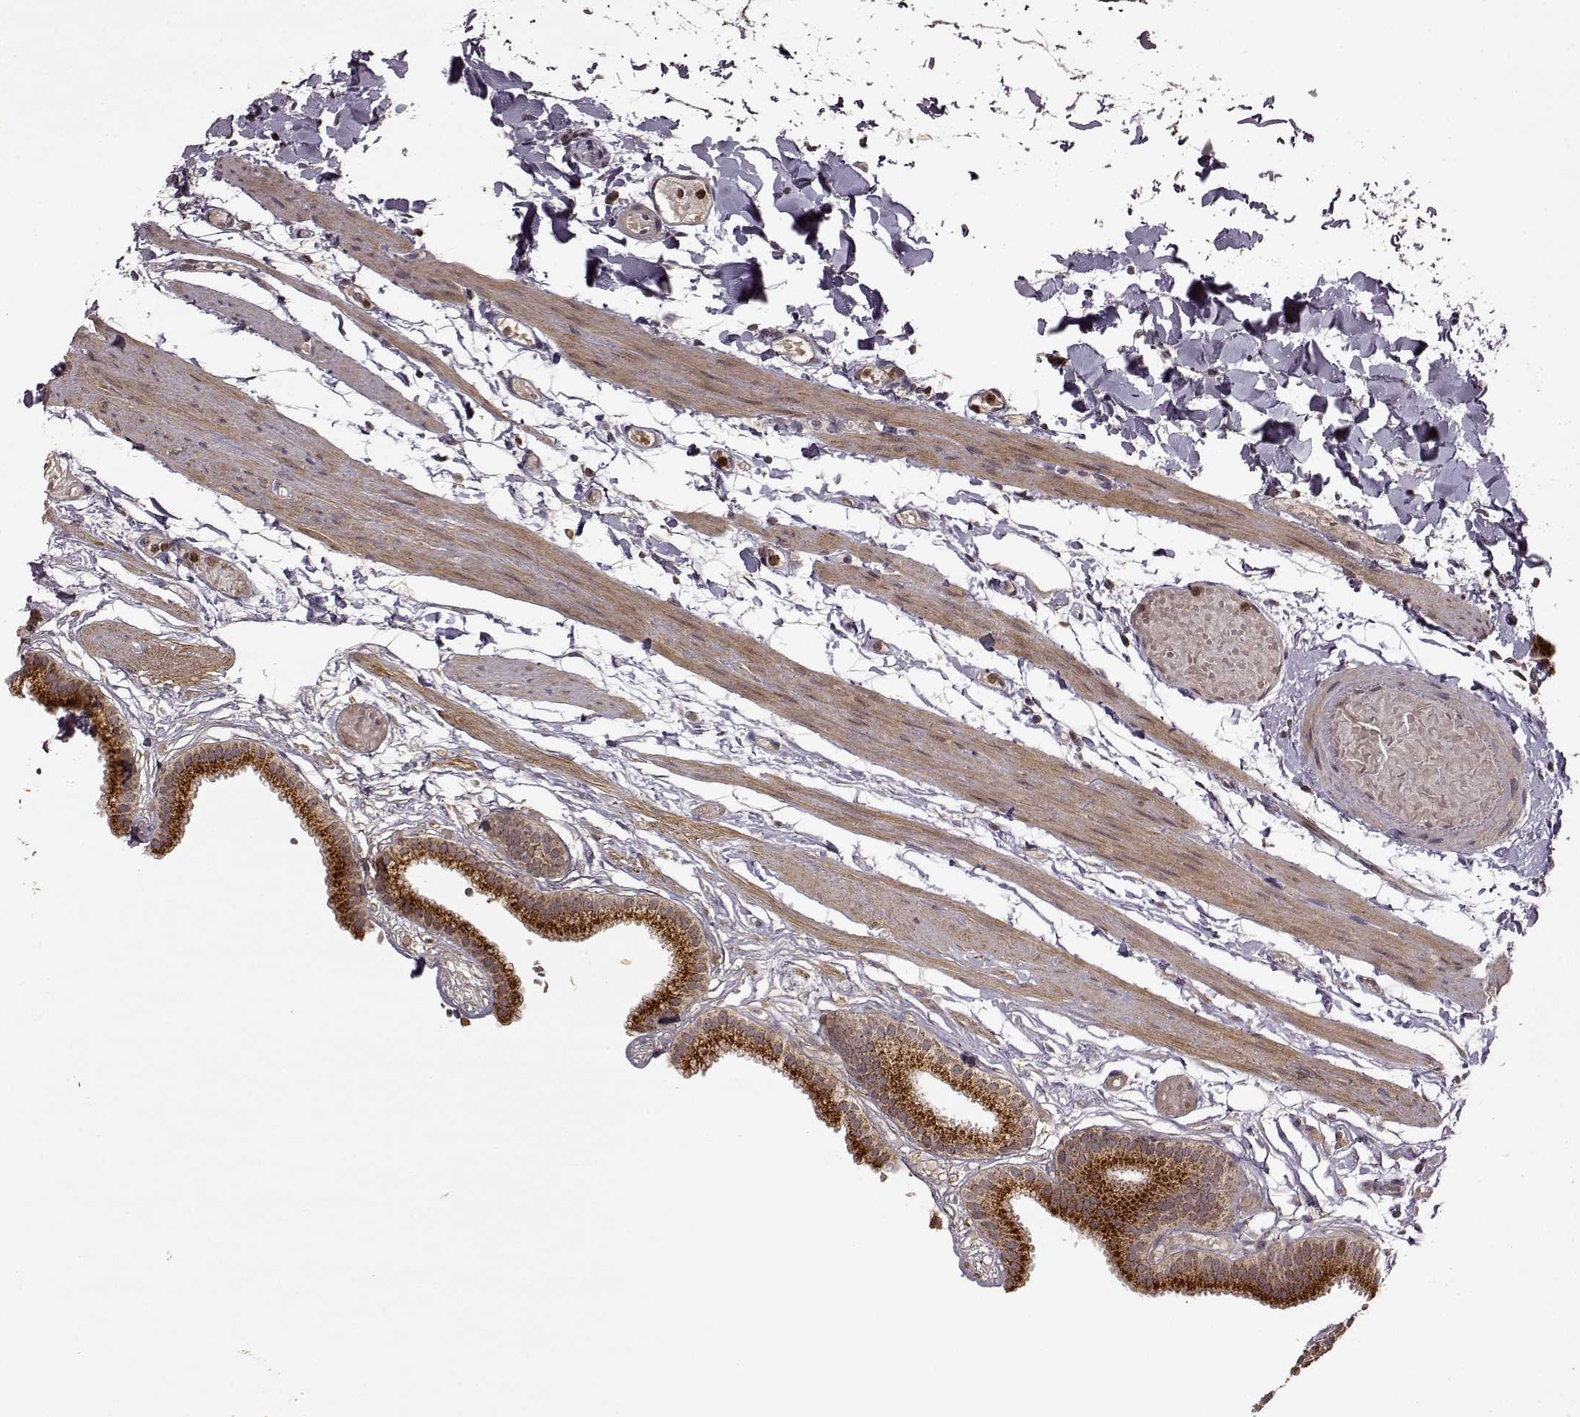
{"staining": {"intensity": "strong", "quantity": "25%-75%", "location": "cytoplasmic/membranous"}, "tissue": "gallbladder", "cell_type": "Glandular cells", "image_type": "normal", "snomed": [{"axis": "morphology", "description": "Normal tissue, NOS"}, {"axis": "topography", "description": "Gallbladder"}], "caption": "Immunohistochemical staining of unremarkable human gallbladder demonstrates strong cytoplasmic/membranous protein staining in approximately 25%-75% of glandular cells.", "gene": "TRMU", "patient": {"sex": "female", "age": 45}}